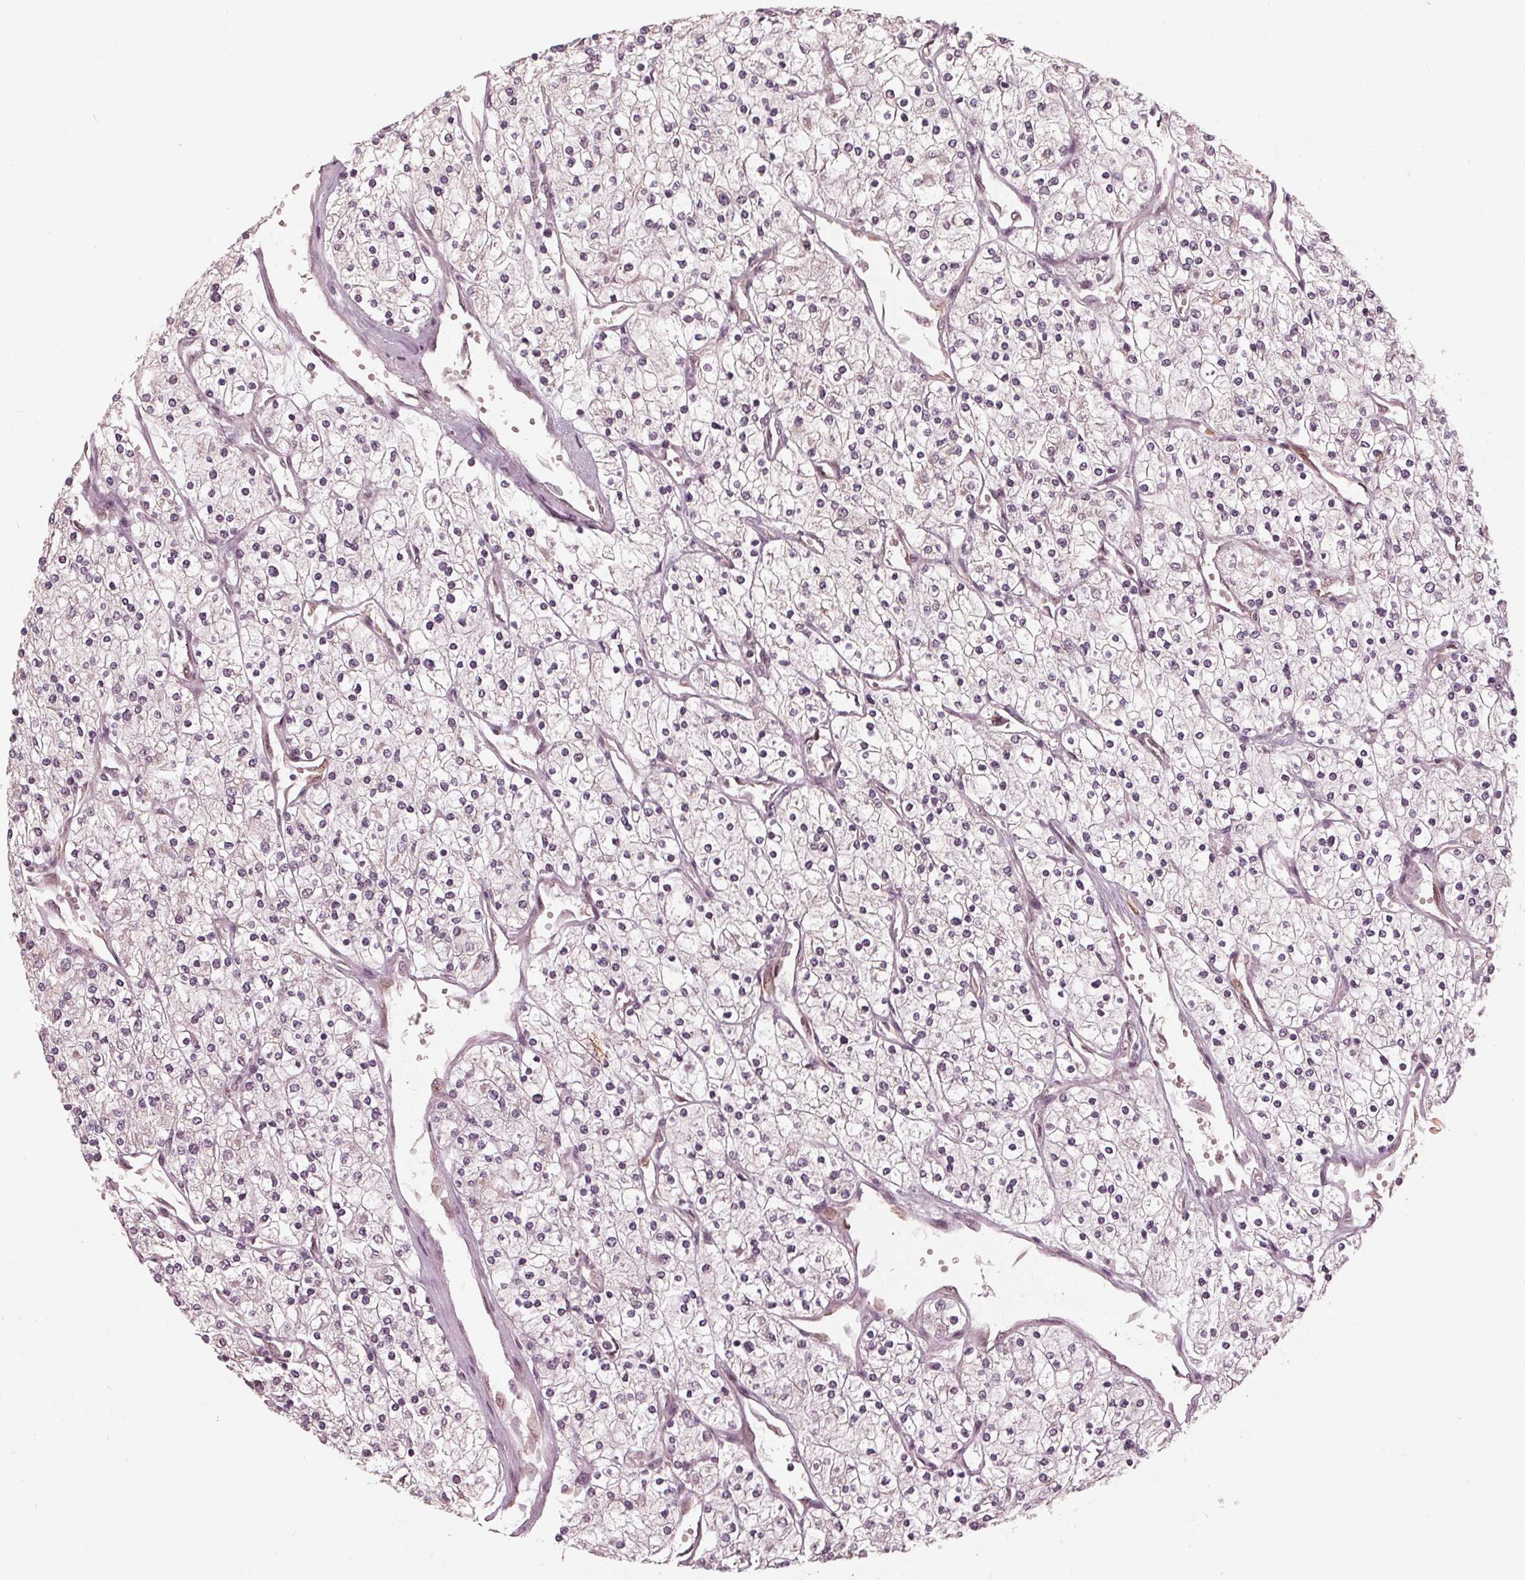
{"staining": {"intensity": "negative", "quantity": "none", "location": "none"}, "tissue": "renal cancer", "cell_type": "Tumor cells", "image_type": "cancer", "snomed": [{"axis": "morphology", "description": "Adenocarcinoma, NOS"}, {"axis": "topography", "description": "Kidney"}], "caption": "The image reveals no staining of tumor cells in adenocarcinoma (renal).", "gene": "ZNF471", "patient": {"sex": "male", "age": 80}}